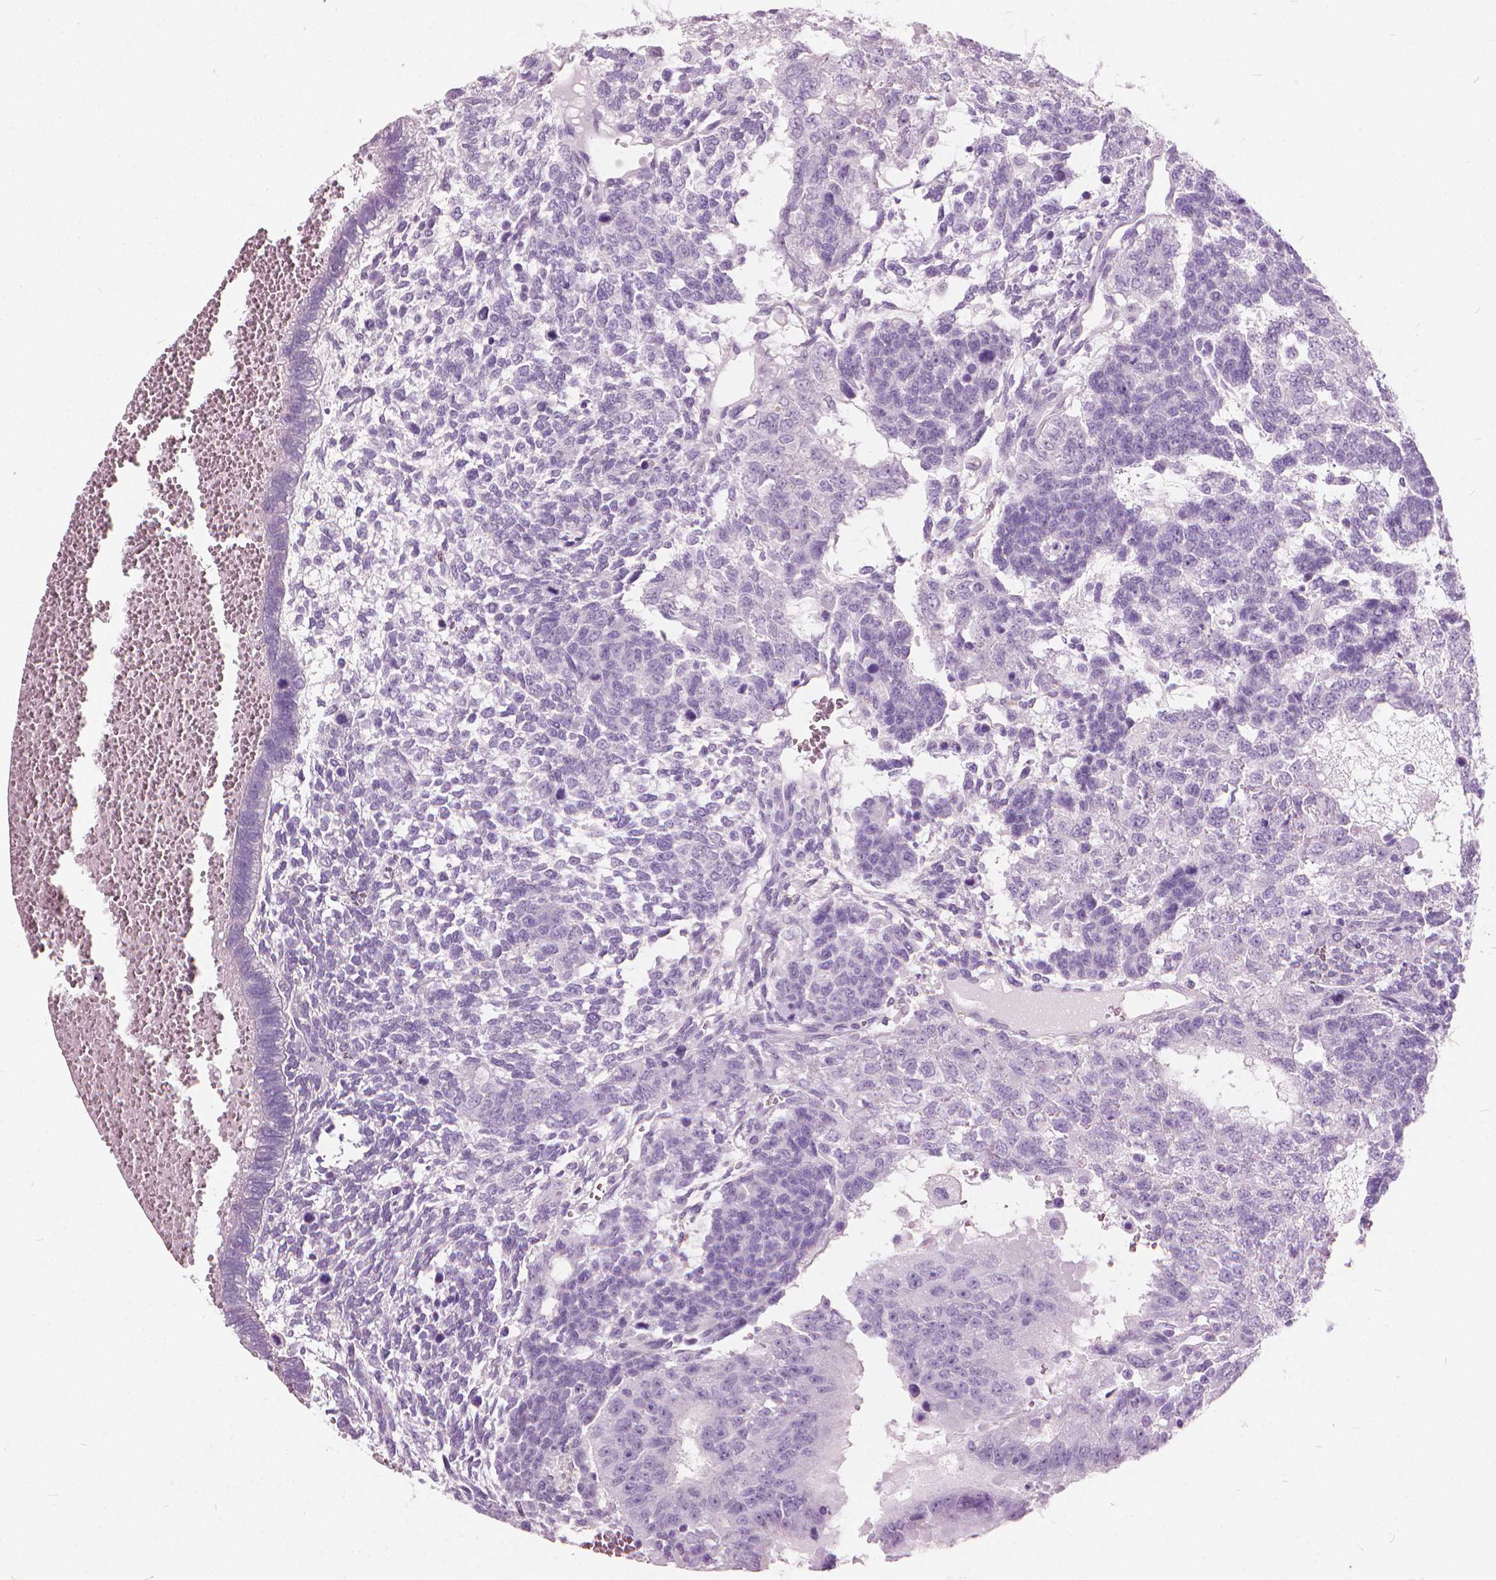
{"staining": {"intensity": "negative", "quantity": "none", "location": "none"}, "tissue": "testis cancer", "cell_type": "Tumor cells", "image_type": "cancer", "snomed": [{"axis": "morphology", "description": "Normal tissue, NOS"}, {"axis": "morphology", "description": "Carcinoma, Embryonal, NOS"}, {"axis": "topography", "description": "Testis"}, {"axis": "topography", "description": "Epididymis"}], "caption": "Immunohistochemistry (IHC) photomicrograph of human testis cancer (embryonal carcinoma) stained for a protein (brown), which demonstrates no expression in tumor cells.", "gene": "DNM1", "patient": {"sex": "male", "age": 23}}